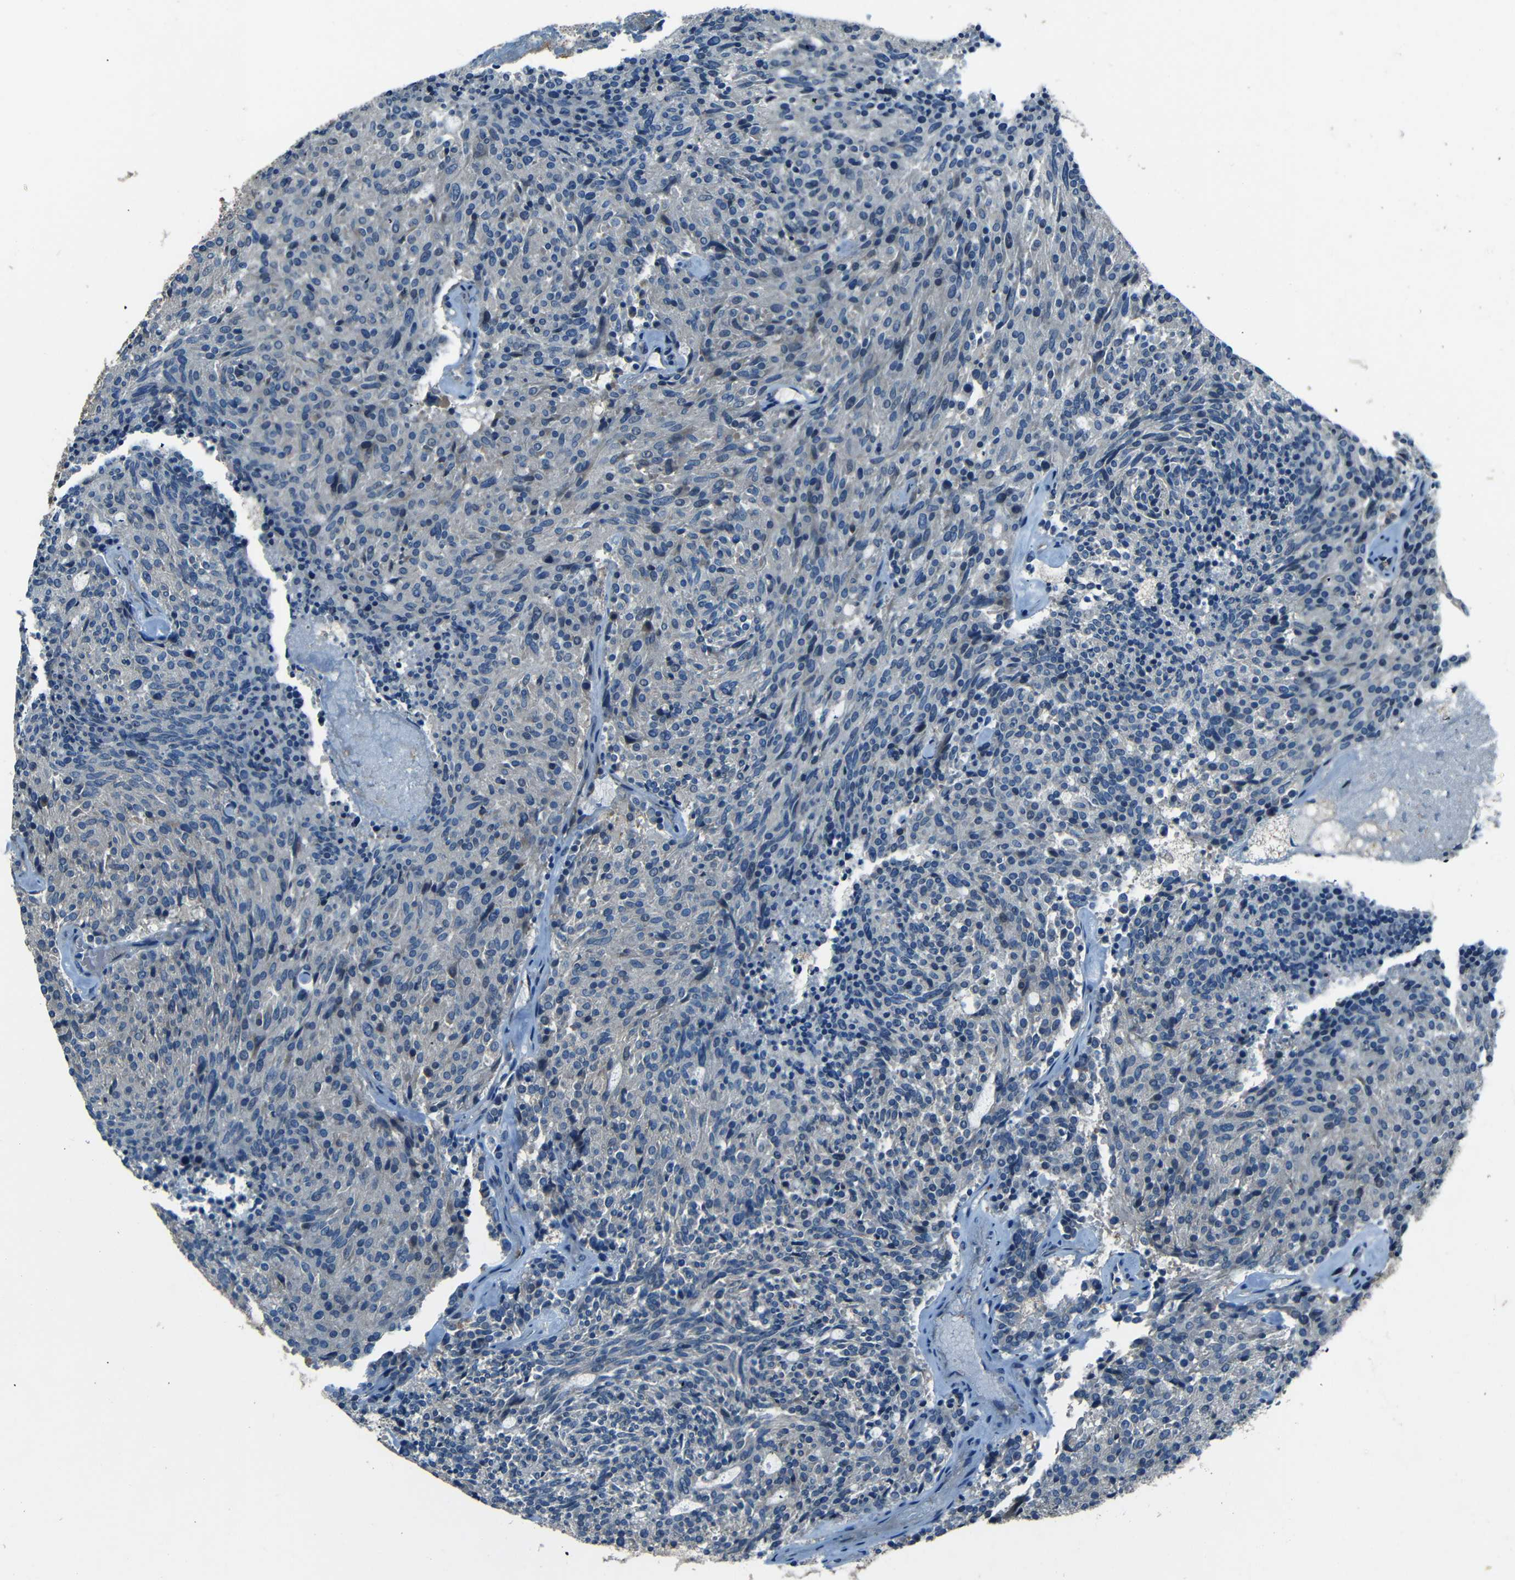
{"staining": {"intensity": "negative", "quantity": "none", "location": "none"}, "tissue": "carcinoid", "cell_type": "Tumor cells", "image_type": "cancer", "snomed": [{"axis": "morphology", "description": "Carcinoid, malignant, NOS"}, {"axis": "topography", "description": "Pancreas"}], "caption": "Carcinoid (malignant) stained for a protein using IHC shows no staining tumor cells.", "gene": "SLA", "patient": {"sex": "female", "age": 54}}